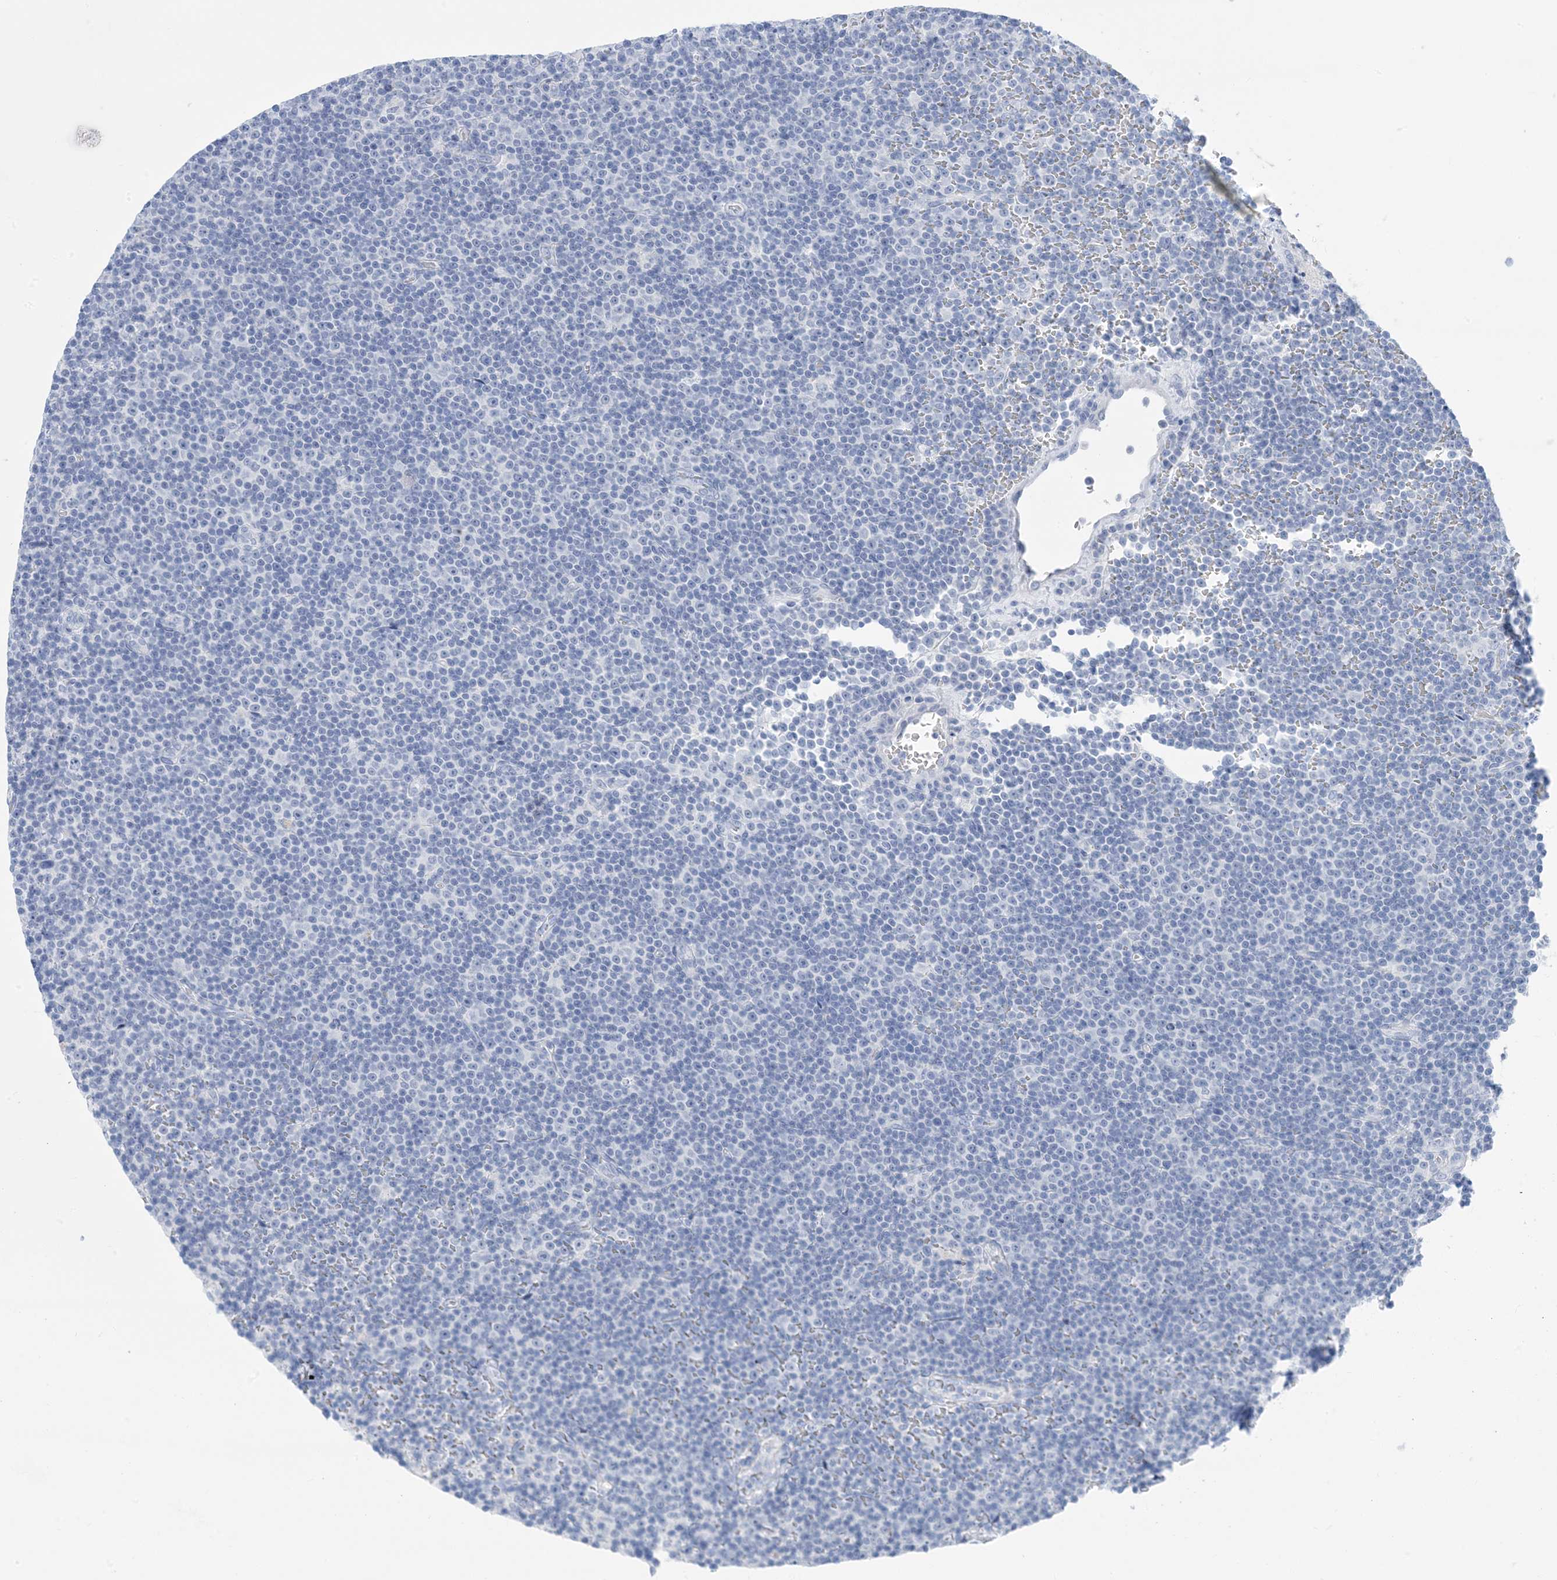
{"staining": {"intensity": "negative", "quantity": "none", "location": "none"}, "tissue": "lymphoma", "cell_type": "Tumor cells", "image_type": "cancer", "snomed": [{"axis": "morphology", "description": "Malignant lymphoma, non-Hodgkin's type, Low grade"}, {"axis": "topography", "description": "Lymph node"}], "caption": "Micrograph shows no protein staining in tumor cells of low-grade malignant lymphoma, non-Hodgkin's type tissue.", "gene": "SH3YL1", "patient": {"sex": "female", "age": 67}}